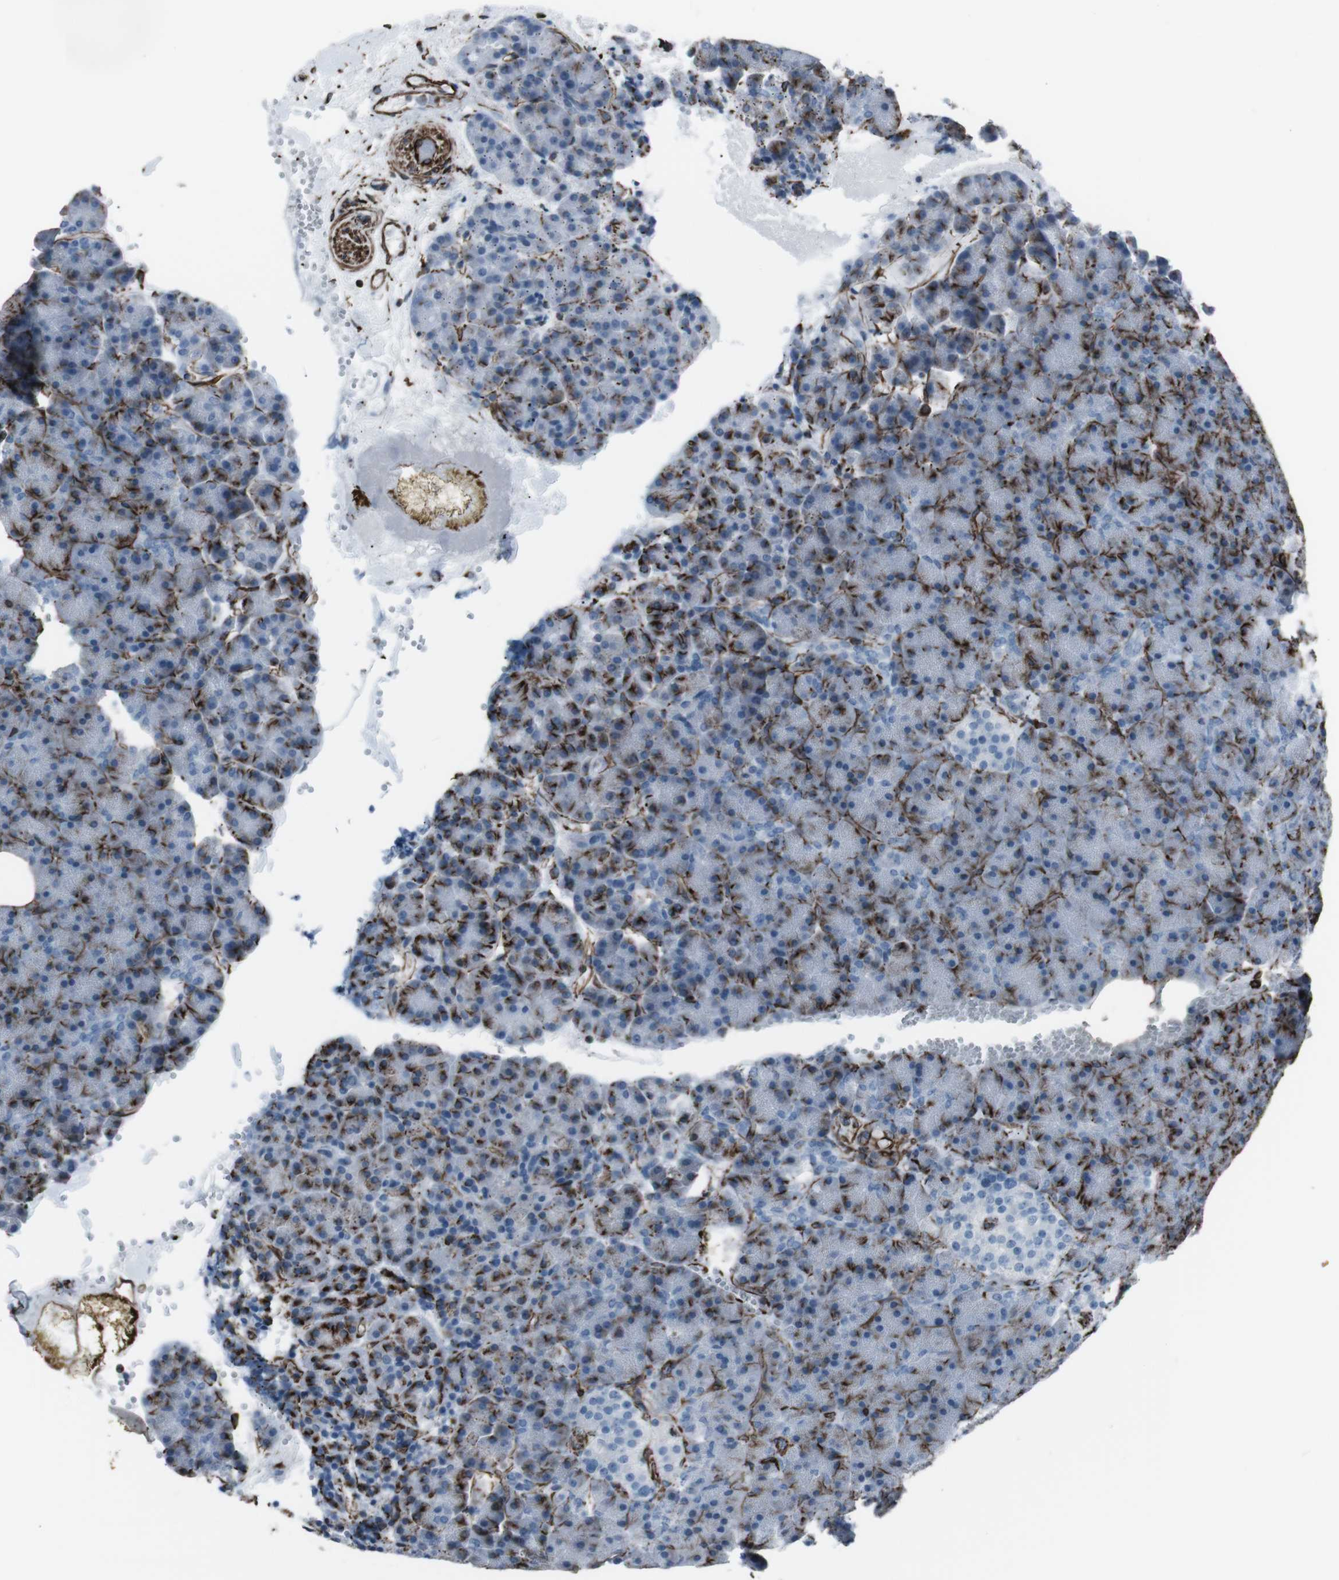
{"staining": {"intensity": "negative", "quantity": "none", "location": "none"}, "tissue": "pancreas", "cell_type": "Exocrine glandular cells", "image_type": "normal", "snomed": [{"axis": "morphology", "description": "Normal tissue, NOS"}, {"axis": "topography", "description": "Pancreas"}], "caption": "Immunohistochemistry (IHC) of unremarkable human pancreas demonstrates no staining in exocrine glandular cells. Nuclei are stained in blue.", "gene": "ZDHHC6", "patient": {"sex": "female", "age": 35}}